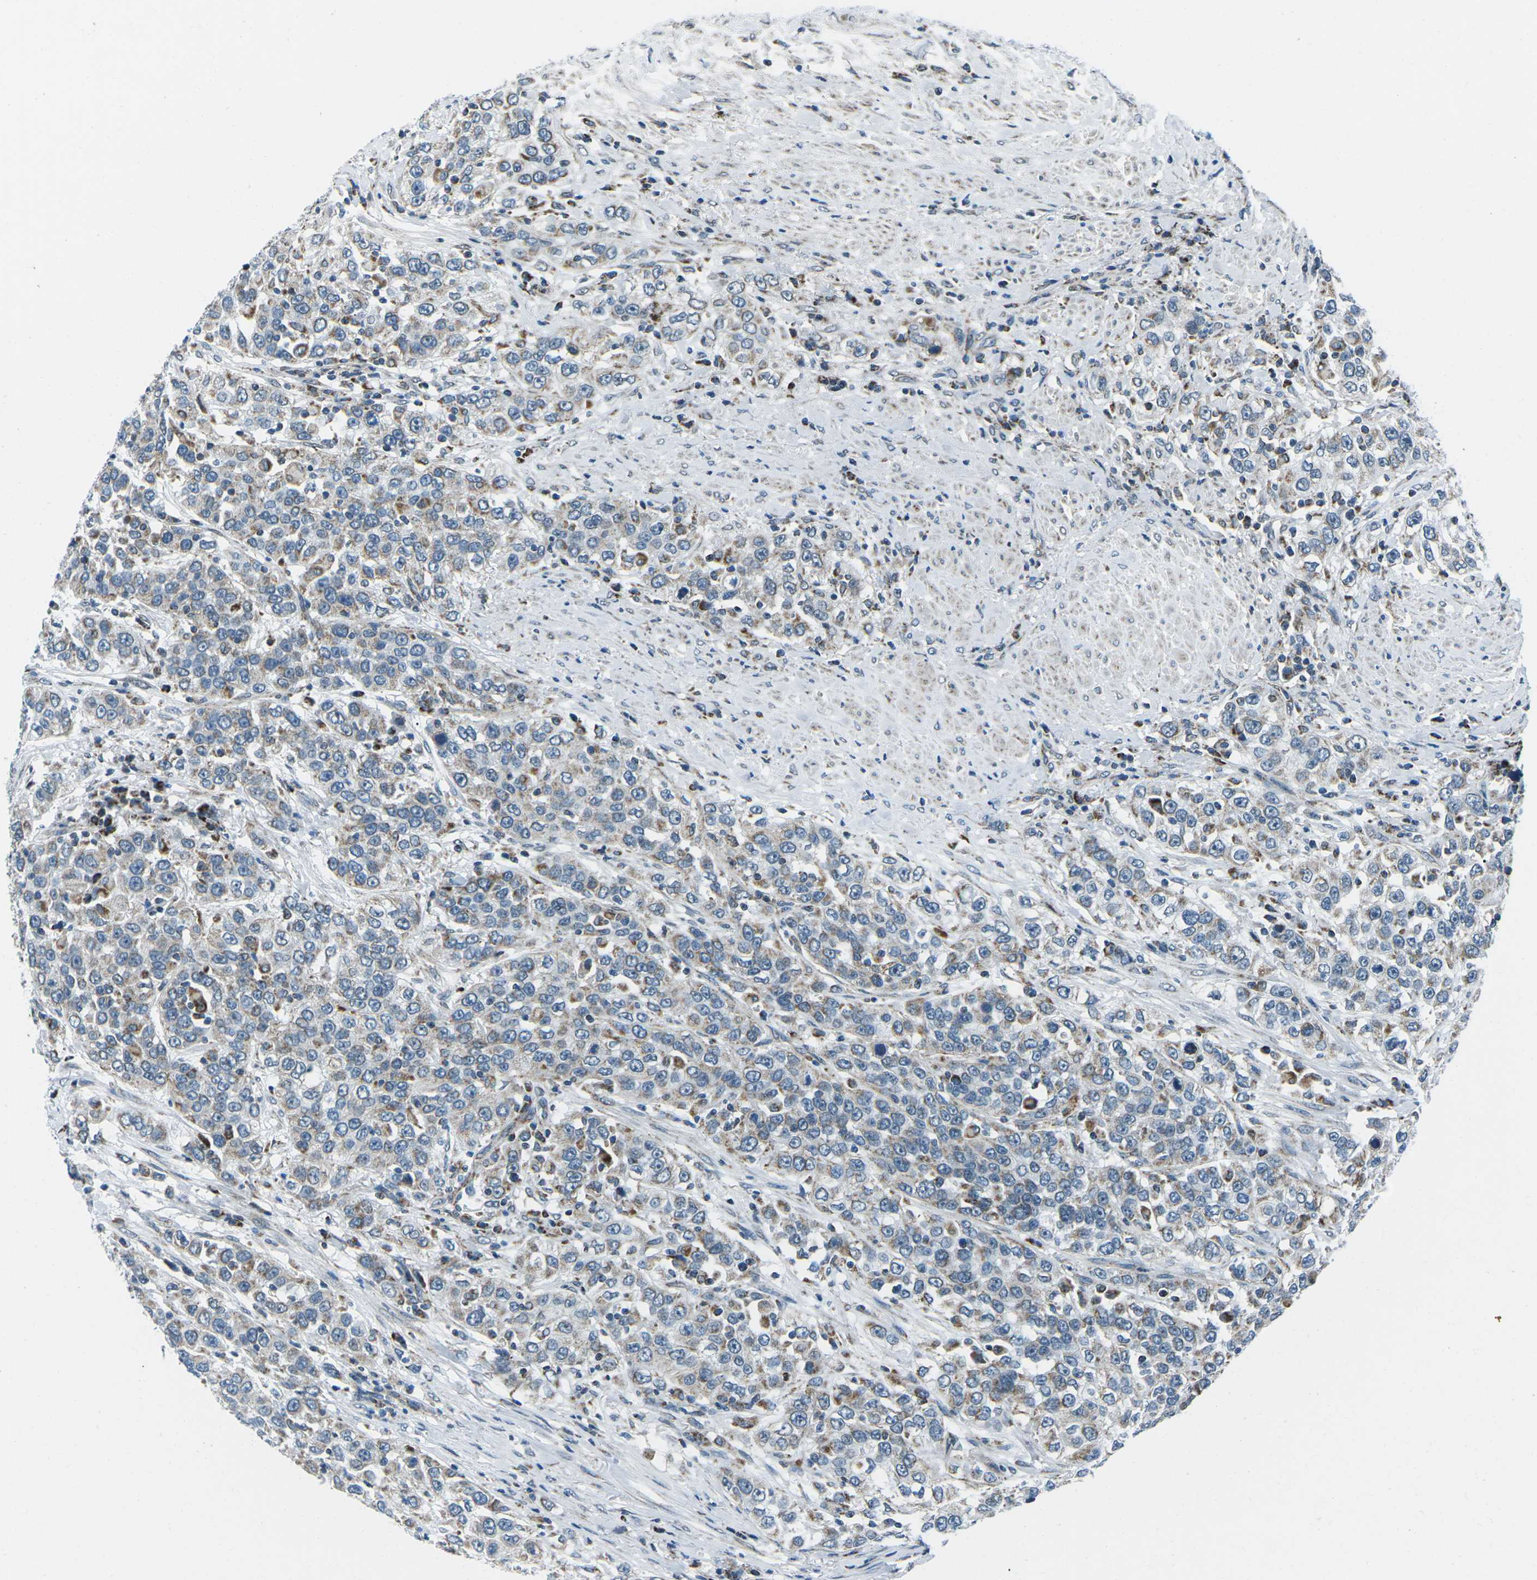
{"staining": {"intensity": "weak", "quantity": "<25%", "location": "cytoplasmic/membranous"}, "tissue": "urothelial cancer", "cell_type": "Tumor cells", "image_type": "cancer", "snomed": [{"axis": "morphology", "description": "Urothelial carcinoma, High grade"}, {"axis": "topography", "description": "Urinary bladder"}], "caption": "Immunohistochemistry of urothelial carcinoma (high-grade) displays no expression in tumor cells.", "gene": "RFESD", "patient": {"sex": "female", "age": 80}}